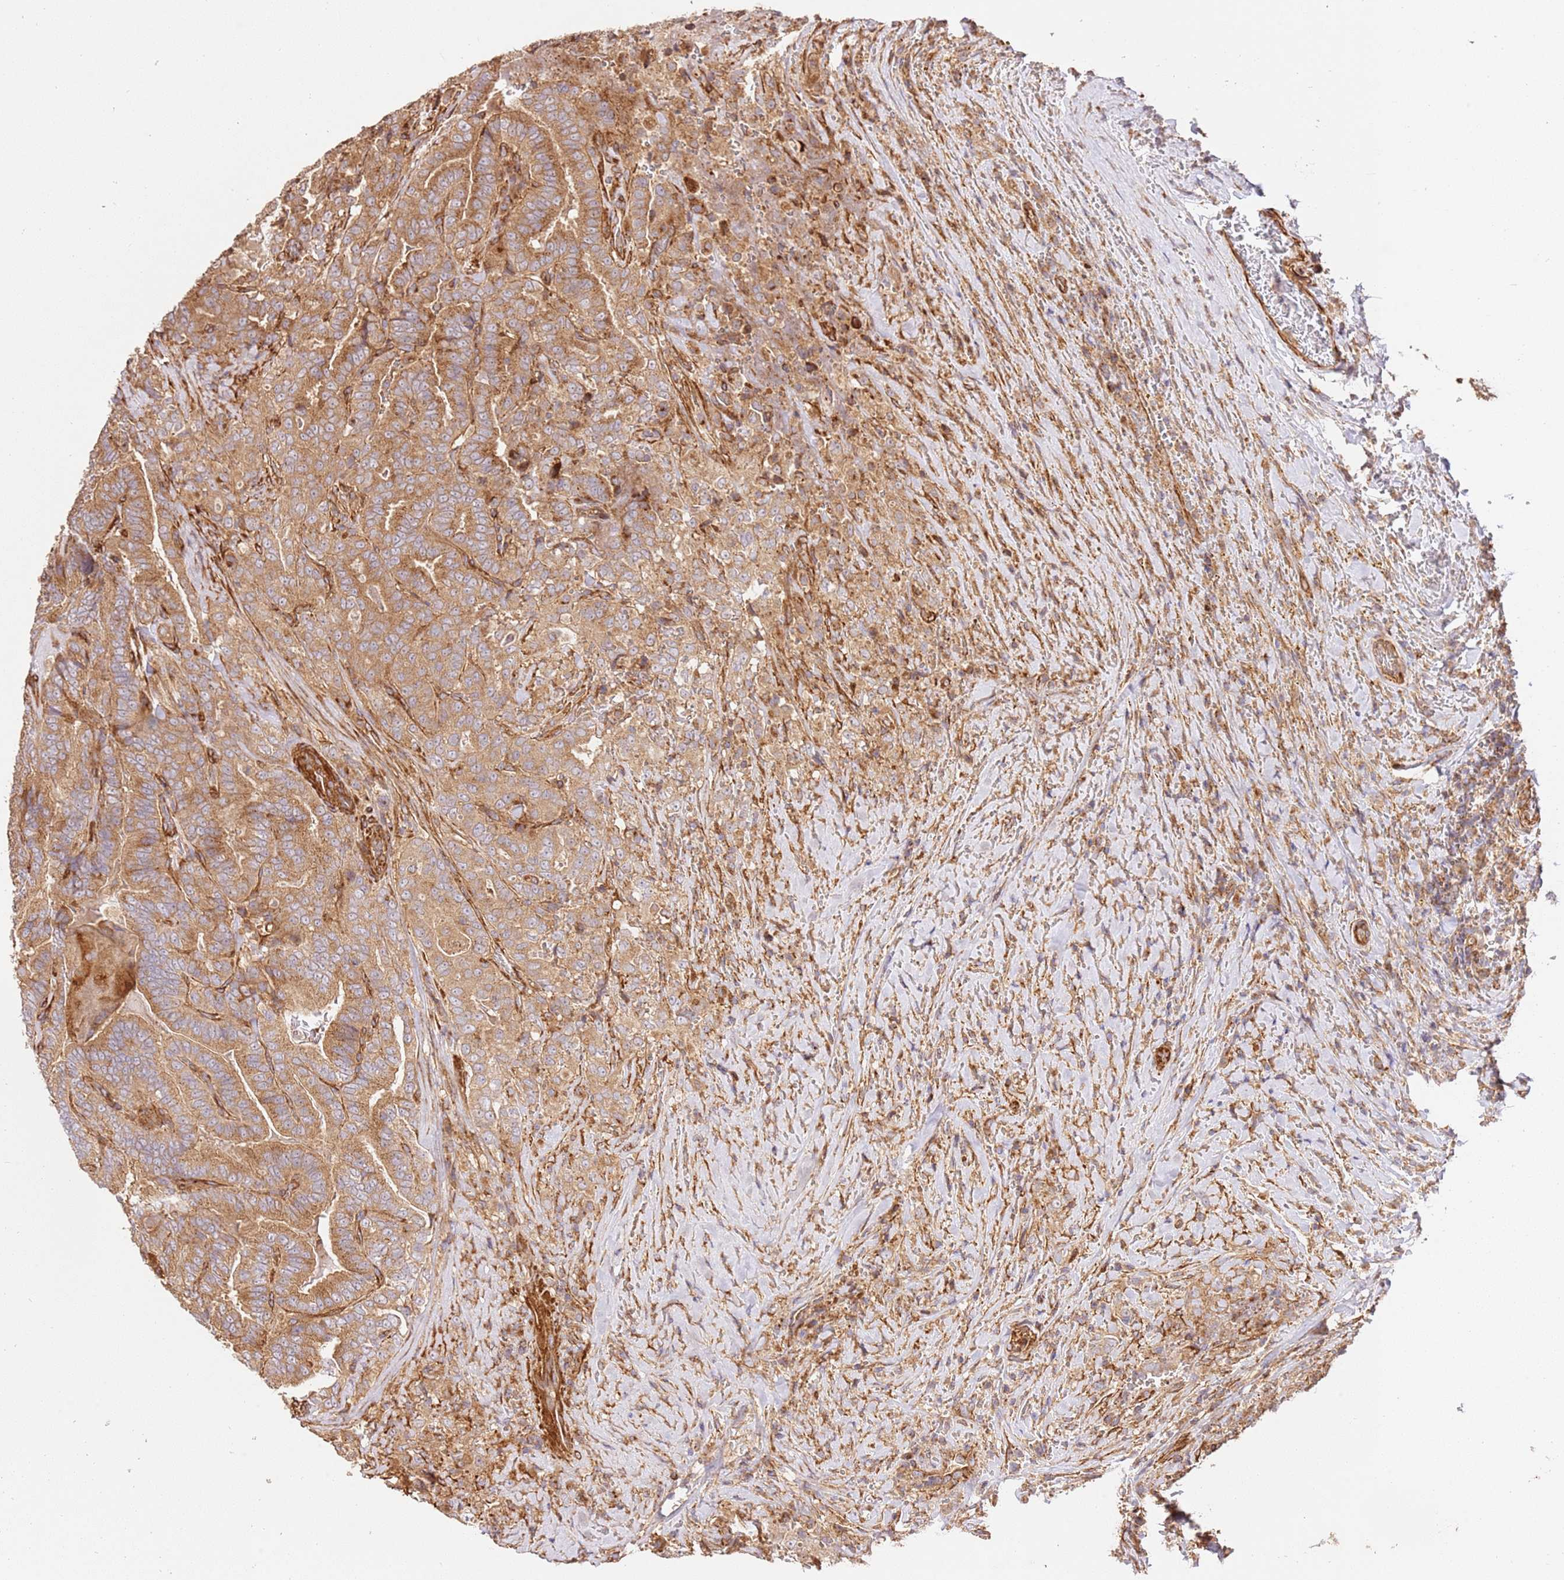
{"staining": {"intensity": "moderate", "quantity": ">75%", "location": "cytoplasmic/membranous"}, "tissue": "thyroid cancer", "cell_type": "Tumor cells", "image_type": "cancer", "snomed": [{"axis": "morphology", "description": "Papillary adenocarcinoma, NOS"}, {"axis": "topography", "description": "Thyroid gland"}], "caption": "Human thyroid cancer stained with a protein marker shows moderate staining in tumor cells.", "gene": "ZBTB39", "patient": {"sex": "male", "age": 61}}